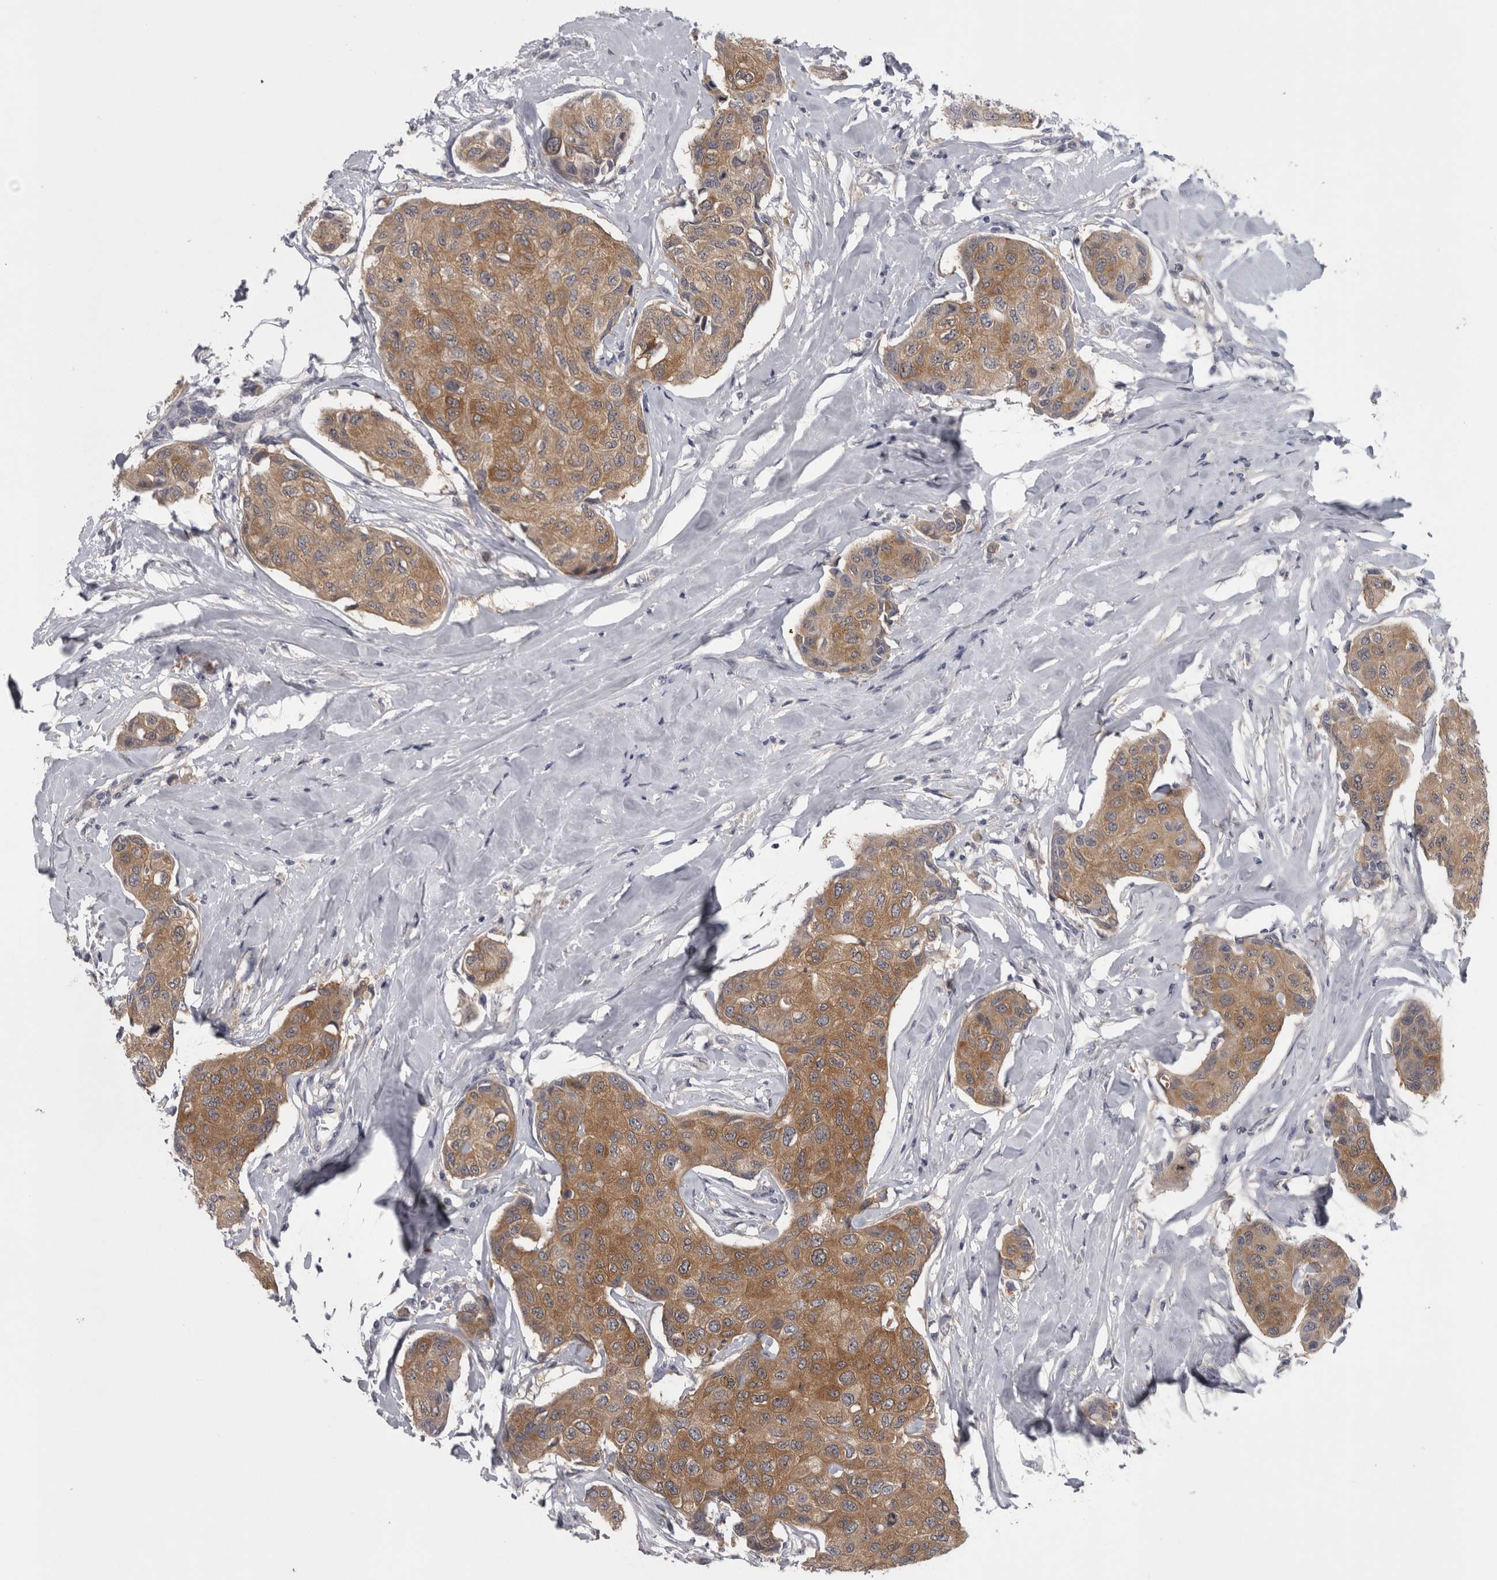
{"staining": {"intensity": "moderate", "quantity": ">75%", "location": "cytoplasmic/membranous"}, "tissue": "breast cancer", "cell_type": "Tumor cells", "image_type": "cancer", "snomed": [{"axis": "morphology", "description": "Duct carcinoma"}, {"axis": "topography", "description": "Breast"}], "caption": "Immunohistochemical staining of human breast cancer exhibits medium levels of moderate cytoplasmic/membranous protein expression in approximately >75% of tumor cells.", "gene": "PRKCI", "patient": {"sex": "female", "age": 80}}